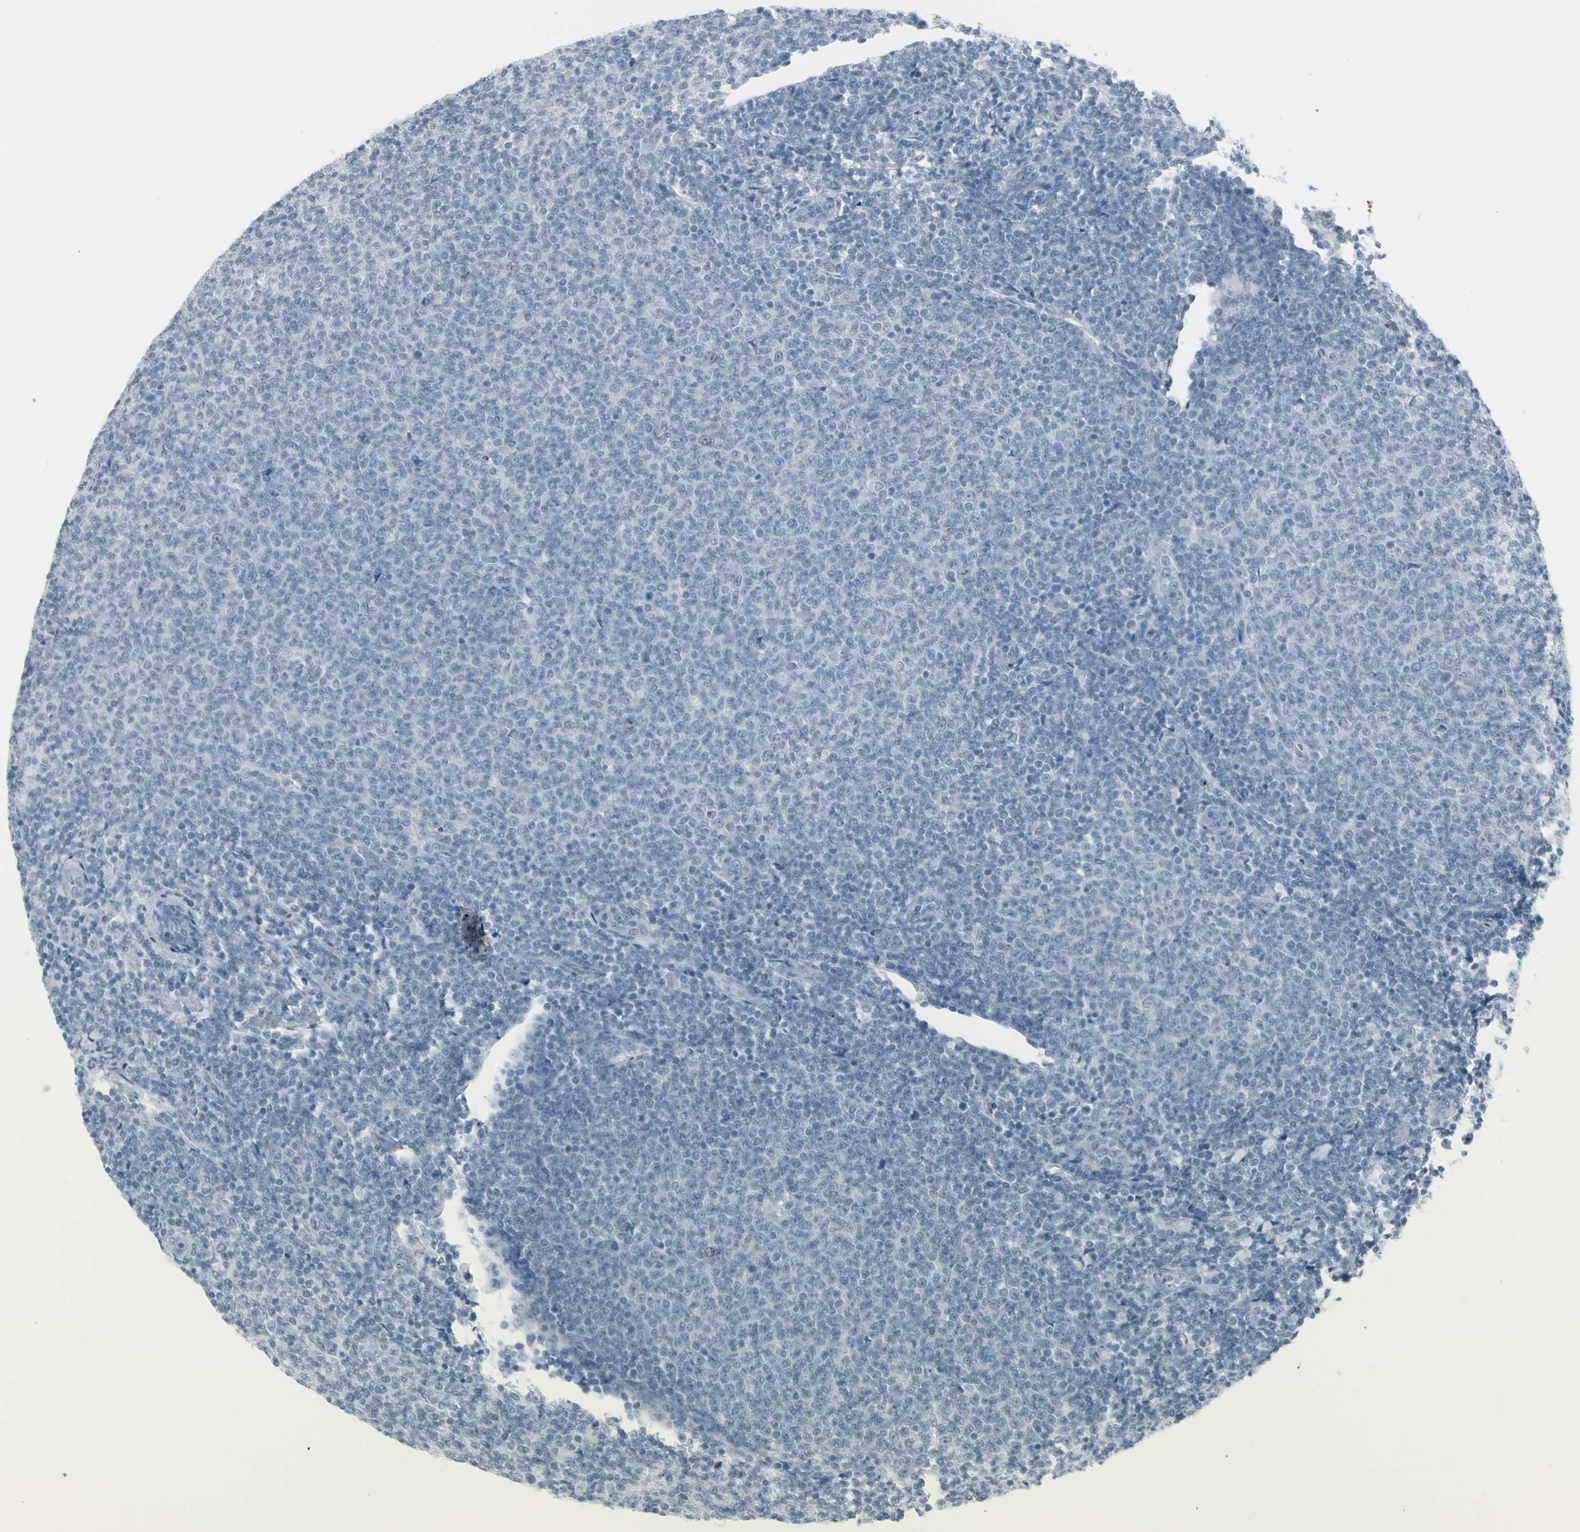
{"staining": {"intensity": "negative", "quantity": "none", "location": "none"}, "tissue": "lymphoma", "cell_type": "Tumor cells", "image_type": "cancer", "snomed": [{"axis": "morphology", "description": "Malignant lymphoma, non-Hodgkin's type, Low grade"}, {"axis": "topography", "description": "Lymph node"}], "caption": "An image of human lymphoma is negative for staining in tumor cells.", "gene": "RAB3A", "patient": {"sex": "male", "age": 66}}